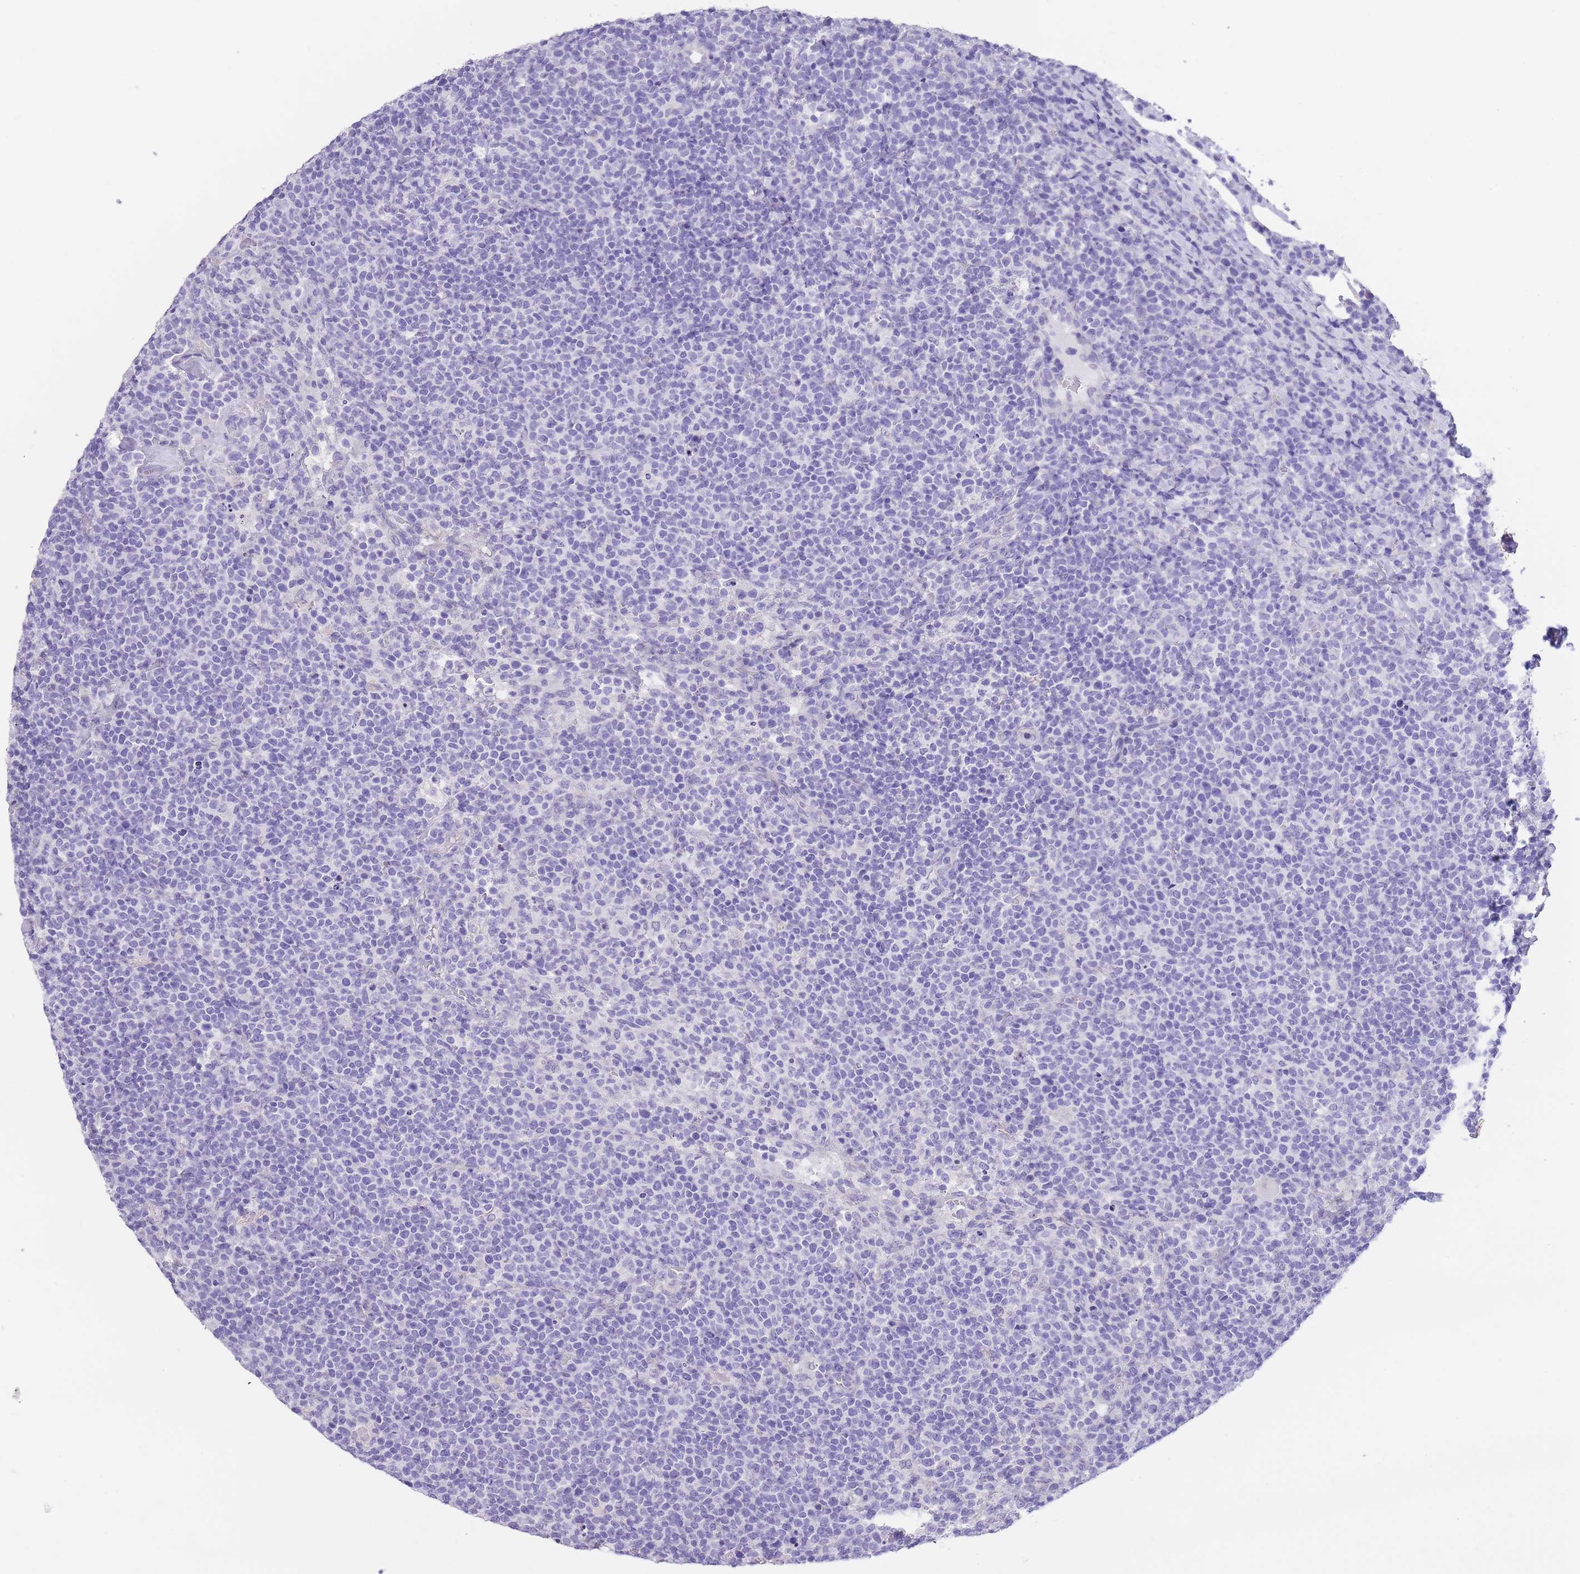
{"staining": {"intensity": "negative", "quantity": "none", "location": "none"}, "tissue": "lymphoma", "cell_type": "Tumor cells", "image_type": "cancer", "snomed": [{"axis": "morphology", "description": "Malignant lymphoma, non-Hodgkin's type, High grade"}, {"axis": "topography", "description": "Lymph node"}], "caption": "A high-resolution micrograph shows immunohistochemistry (IHC) staining of lymphoma, which shows no significant positivity in tumor cells.", "gene": "RAI2", "patient": {"sex": "male", "age": 61}}